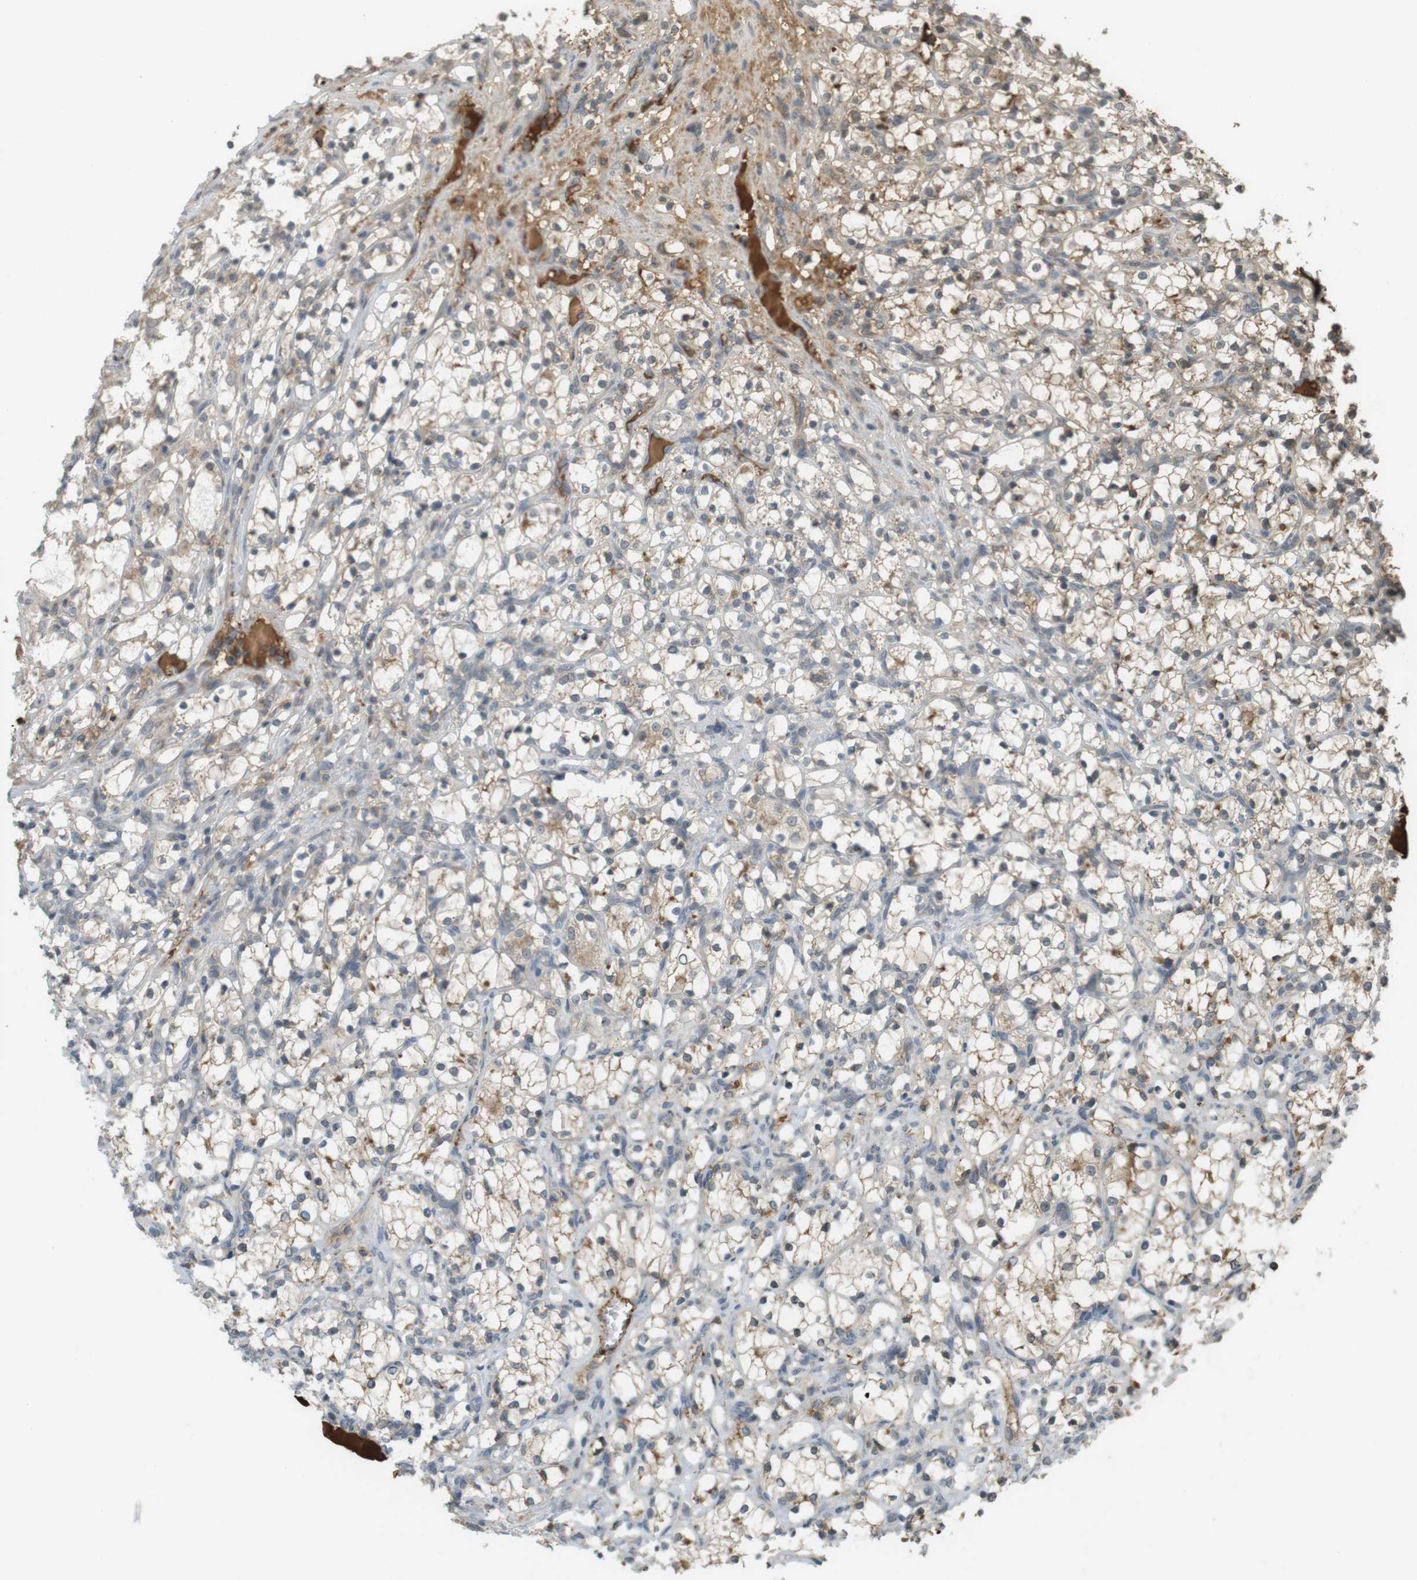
{"staining": {"intensity": "weak", "quantity": "<25%", "location": "cytoplasmic/membranous"}, "tissue": "renal cancer", "cell_type": "Tumor cells", "image_type": "cancer", "snomed": [{"axis": "morphology", "description": "Adenocarcinoma, NOS"}, {"axis": "topography", "description": "Kidney"}], "caption": "This is a image of IHC staining of adenocarcinoma (renal), which shows no expression in tumor cells. (DAB immunohistochemistry (IHC) with hematoxylin counter stain).", "gene": "SRR", "patient": {"sex": "female", "age": 69}}